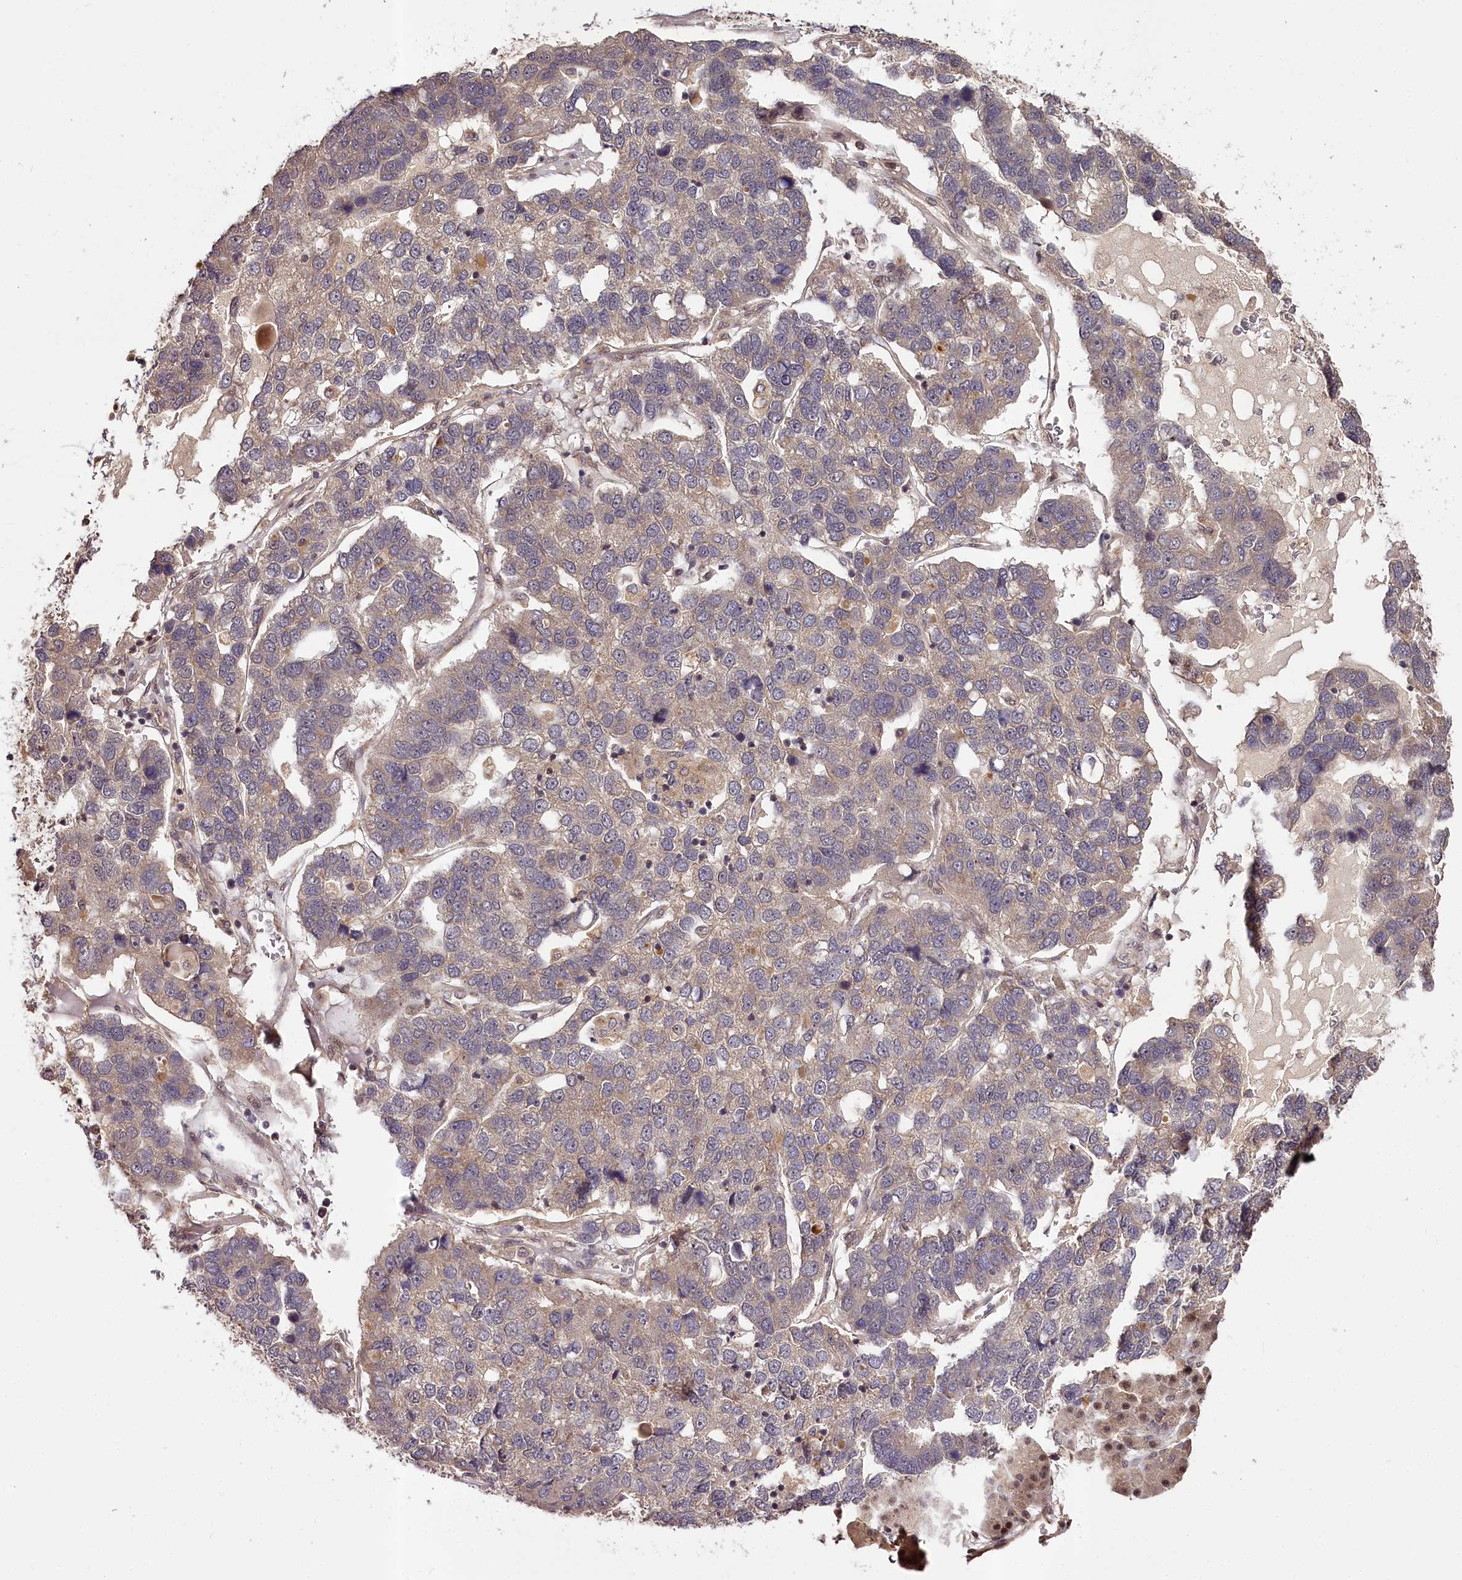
{"staining": {"intensity": "weak", "quantity": "<25%", "location": "cytoplasmic/membranous"}, "tissue": "pancreatic cancer", "cell_type": "Tumor cells", "image_type": "cancer", "snomed": [{"axis": "morphology", "description": "Adenocarcinoma, NOS"}, {"axis": "topography", "description": "Pancreas"}], "caption": "Immunohistochemistry micrograph of neoplastic tissue: pancreatic cancer stained with DAB reveals no significant protein positivity in tumor cells.", "gene": "MAML3", "patient": {"sex": "female", "age": 61}}